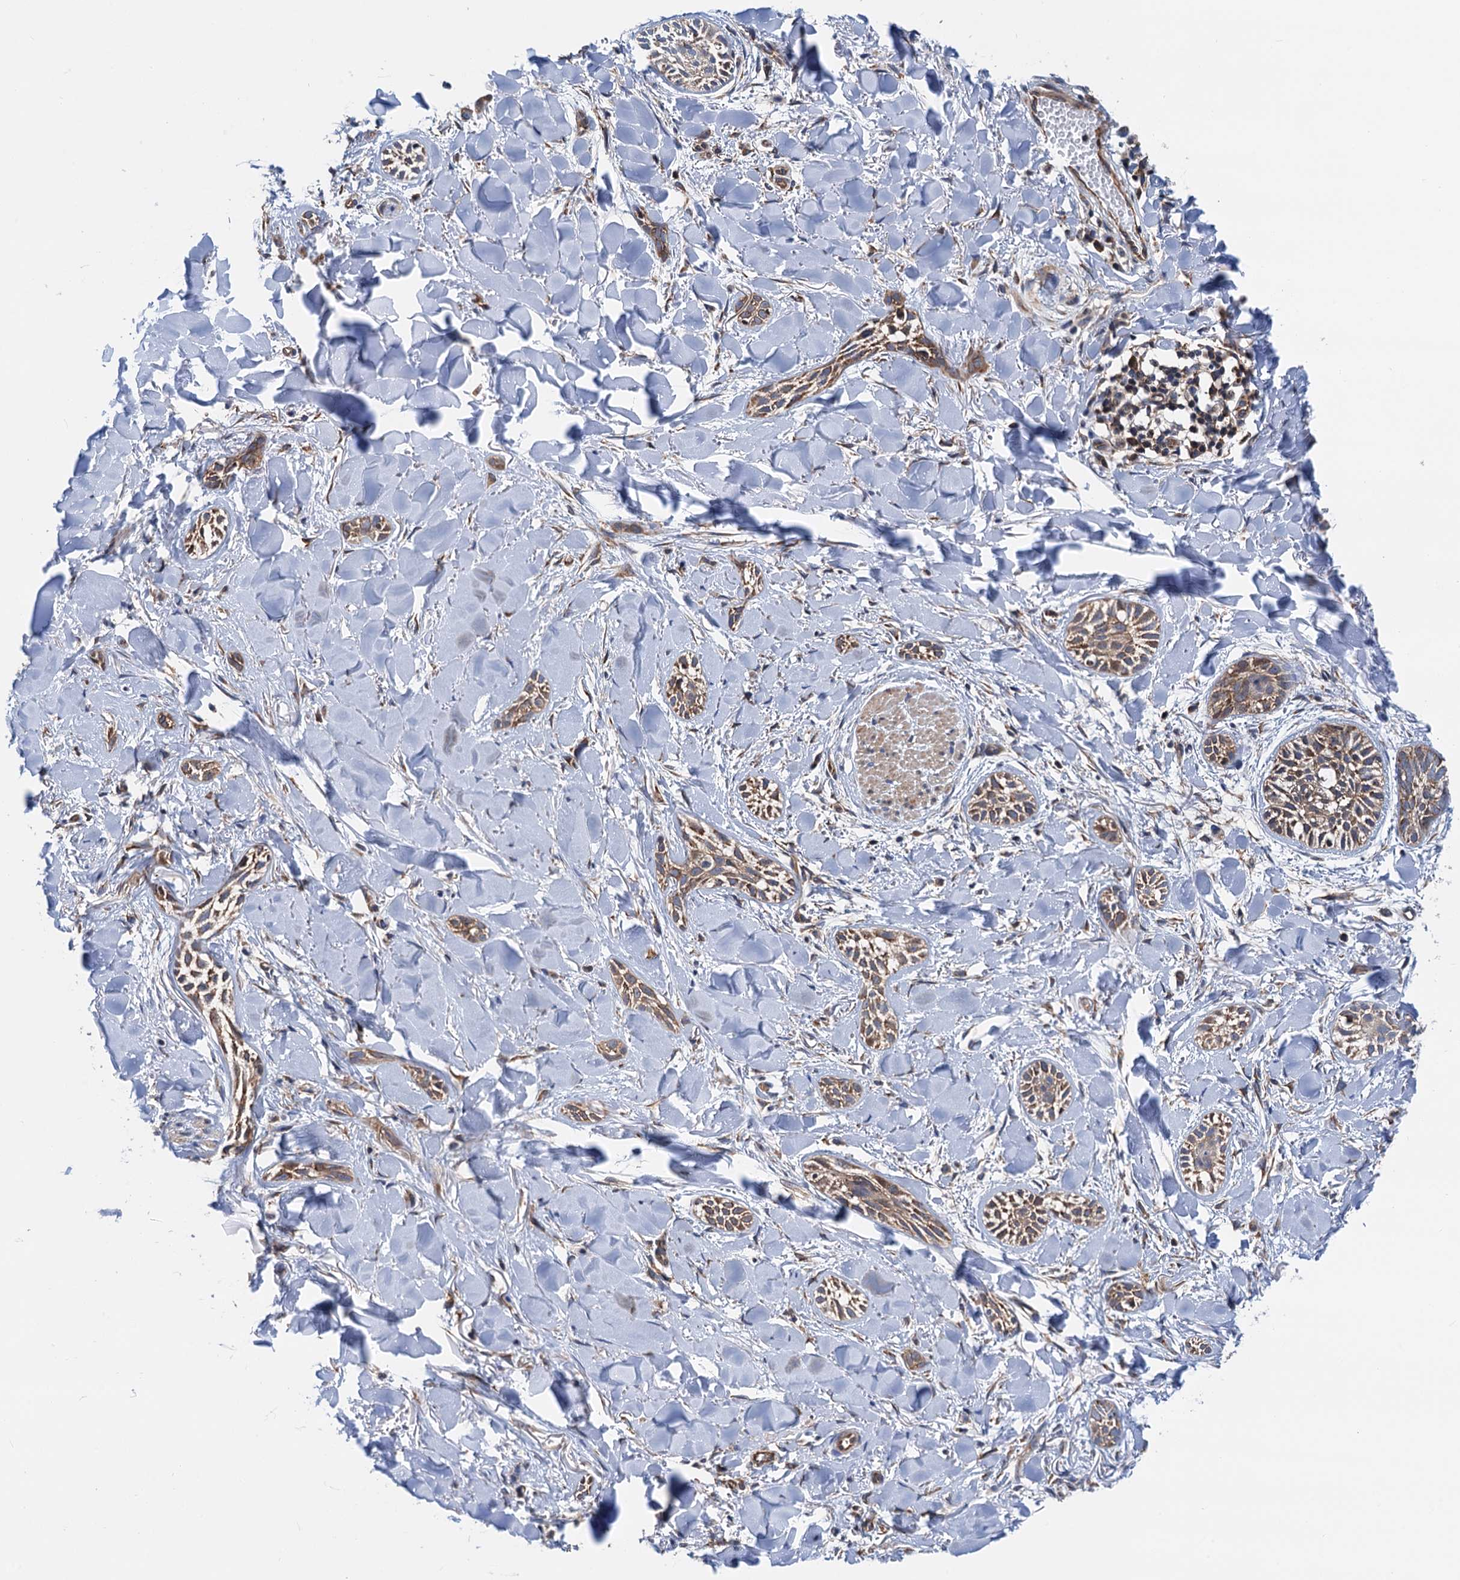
{"staining": {"intensity": "moderate", "quantity": "25%-75%", "location": "cytoplasmic/membranous"}, "tissue": "skin cancer", "cell_type": "Tumor cells", "image_type": "cancer", "snomed": [{"axis": "morphology", "description": "Basal cell carcinoma"}, {"axis": "topography", "description": "Skin"}], "caption": "A high-resolution photomicrograph shows IHC staining of skin cancer, which displays moderate cytoplasmic/membranous positivity in approximately 25%-75% of tumor cells.", "gene": "SLC12A7", "patient": {"sex": "female", "age": 59}}